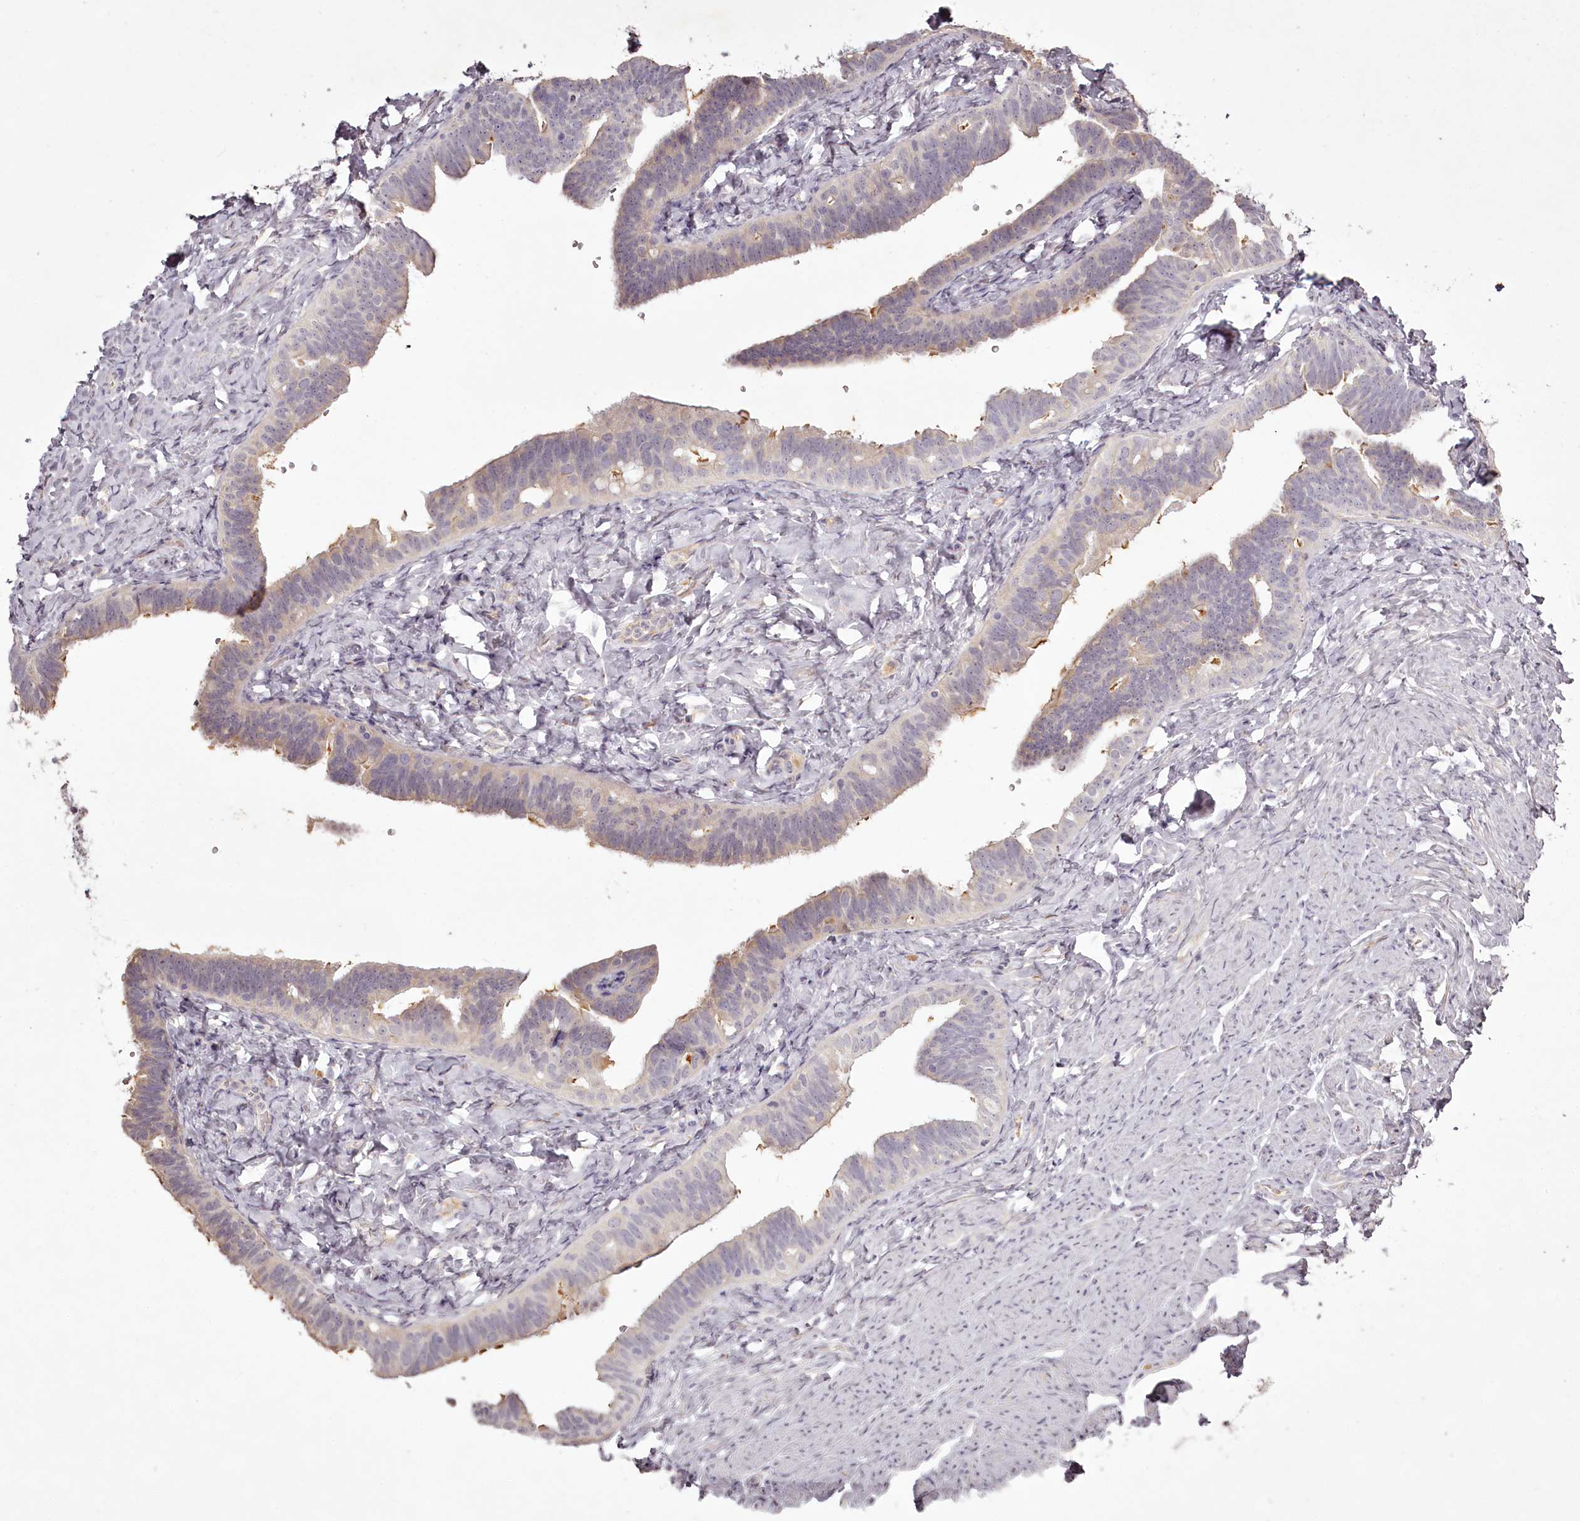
{"staining": {"intensity": "moderate", "quantity": "<25%", "location": "cytoplasmic/membranous"}, "tissue": "fallopian tube", "cell_type": "Glandular cells", "image_type": "normal", "snomed": [{"axis": "morphology", "description": "Normal tissue, NOS"}, {"axis": "topography", "description": "Fallopian tube"}], "caption": "Immunohistochemistry (IHC) photomicrograph of unremarkable human fallopian tube stained for a protein (brown), which reveals low levels of moderate cytoplasmic/membranous positivity in approximately <25% of glandular cells.", "gene": "RBMXL2", "patient": {"sex": "female", "age": 39}}